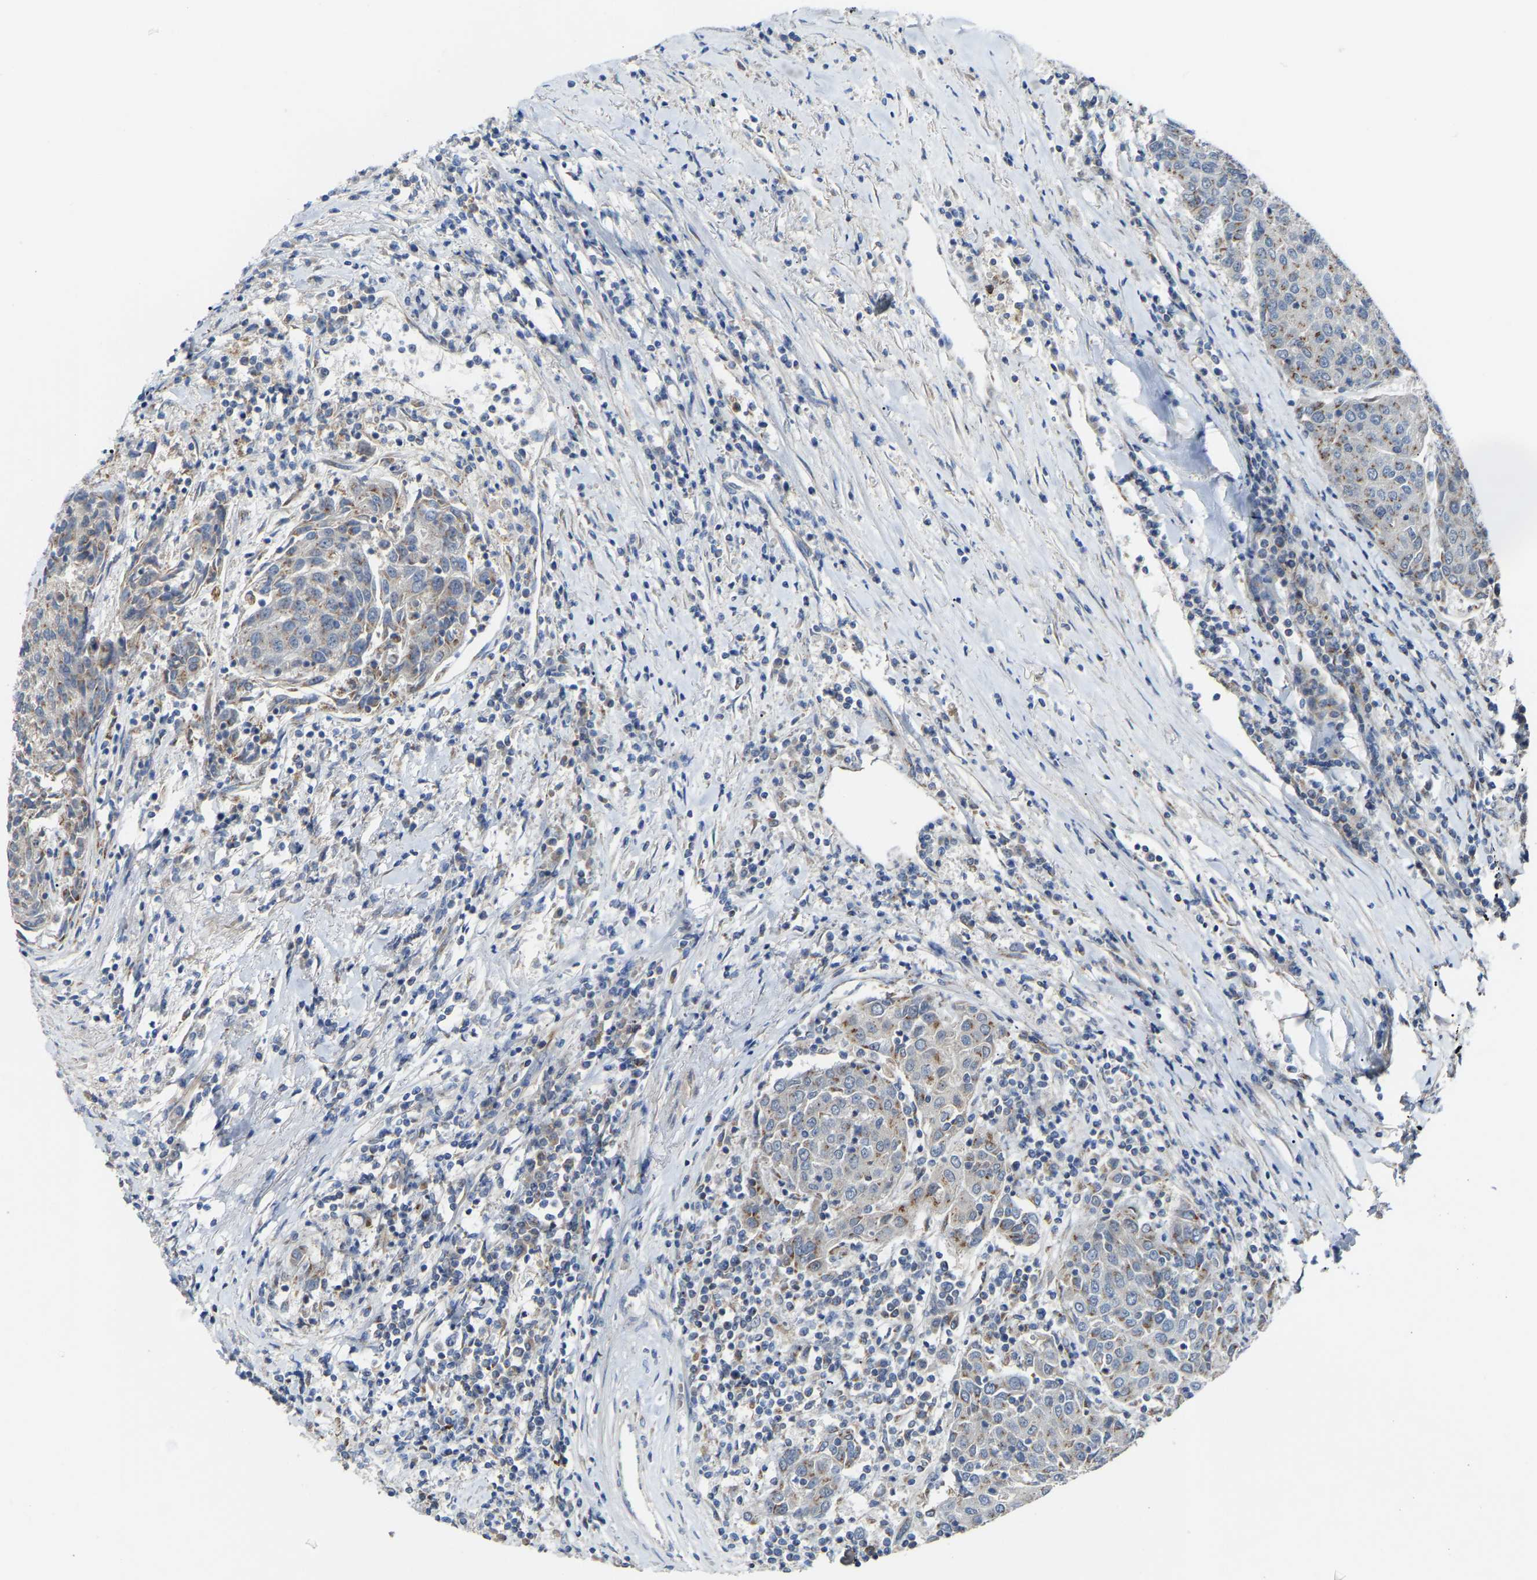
{"staining": {"intensity": "moderate", "quantity": ">75%", "location": "cytoplasmic/membranous"}, "tissue": "urothelial cancer", "cell_type": "Tumor cells", "image_type": "cancer", "snomed": [{"axis": "morphology", "description": "Urothelial carcinoma, High grade"}, {"axis": "topography", "description": "Urinary bladder"}], "caption": "Moderate cytoplasmic/membranous staining for a protein is seen in approximately >75% of tumor cells of urothelial carcinoma (high-grade) using immunohistochemistry (IHC).", "gene": "CANT1", "patient": {"sex": "female", "age": 85}}